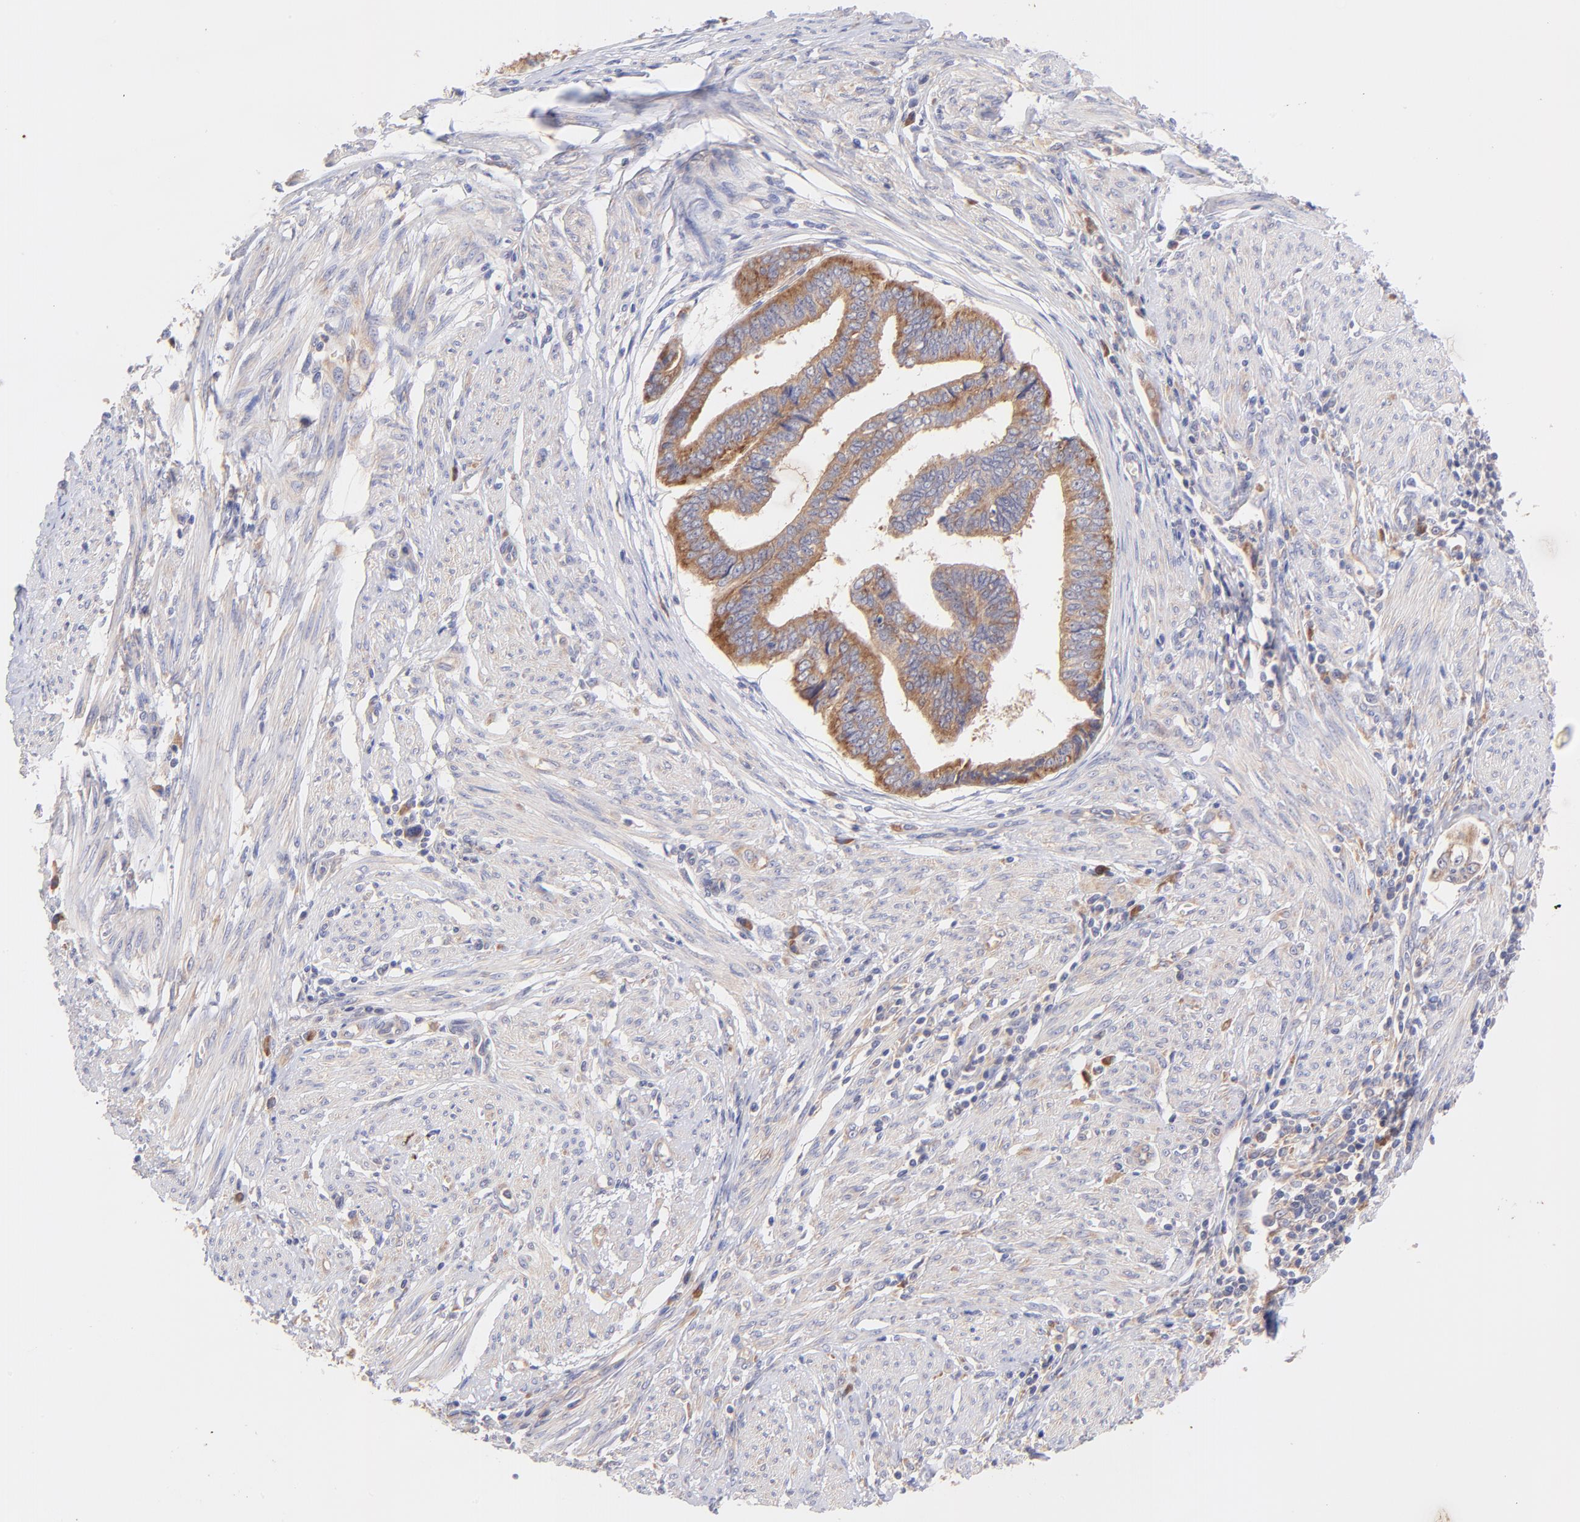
{"staining": {"intensity": "moderate", "quantity": ">75%", "location": "cytoplasmic/membranous"}, "tissue": "endometrial cancer", "cell_type": "Tumor cells", "image_type": "cancer", "snomed": [{"axis": "morphology", "description": "Adenocarcinoma, NOS"}, {"axis": "topography", "description": "Endometrium"}], "caption": "Immunohistochemistry (DAB (3,3'-diaminobenzidine)) staining of human adenocarcinoma (endometrial) displays moderate cytoplasmic/membranous protein positivity in approximately >75% of tumor cells. Using DAB (brown) and hematoxylin (blue) stains, captured at high magnification using brightfield microscopy.", "gene": "RPL11", "patient": {"sex": "female", "age": 75}}